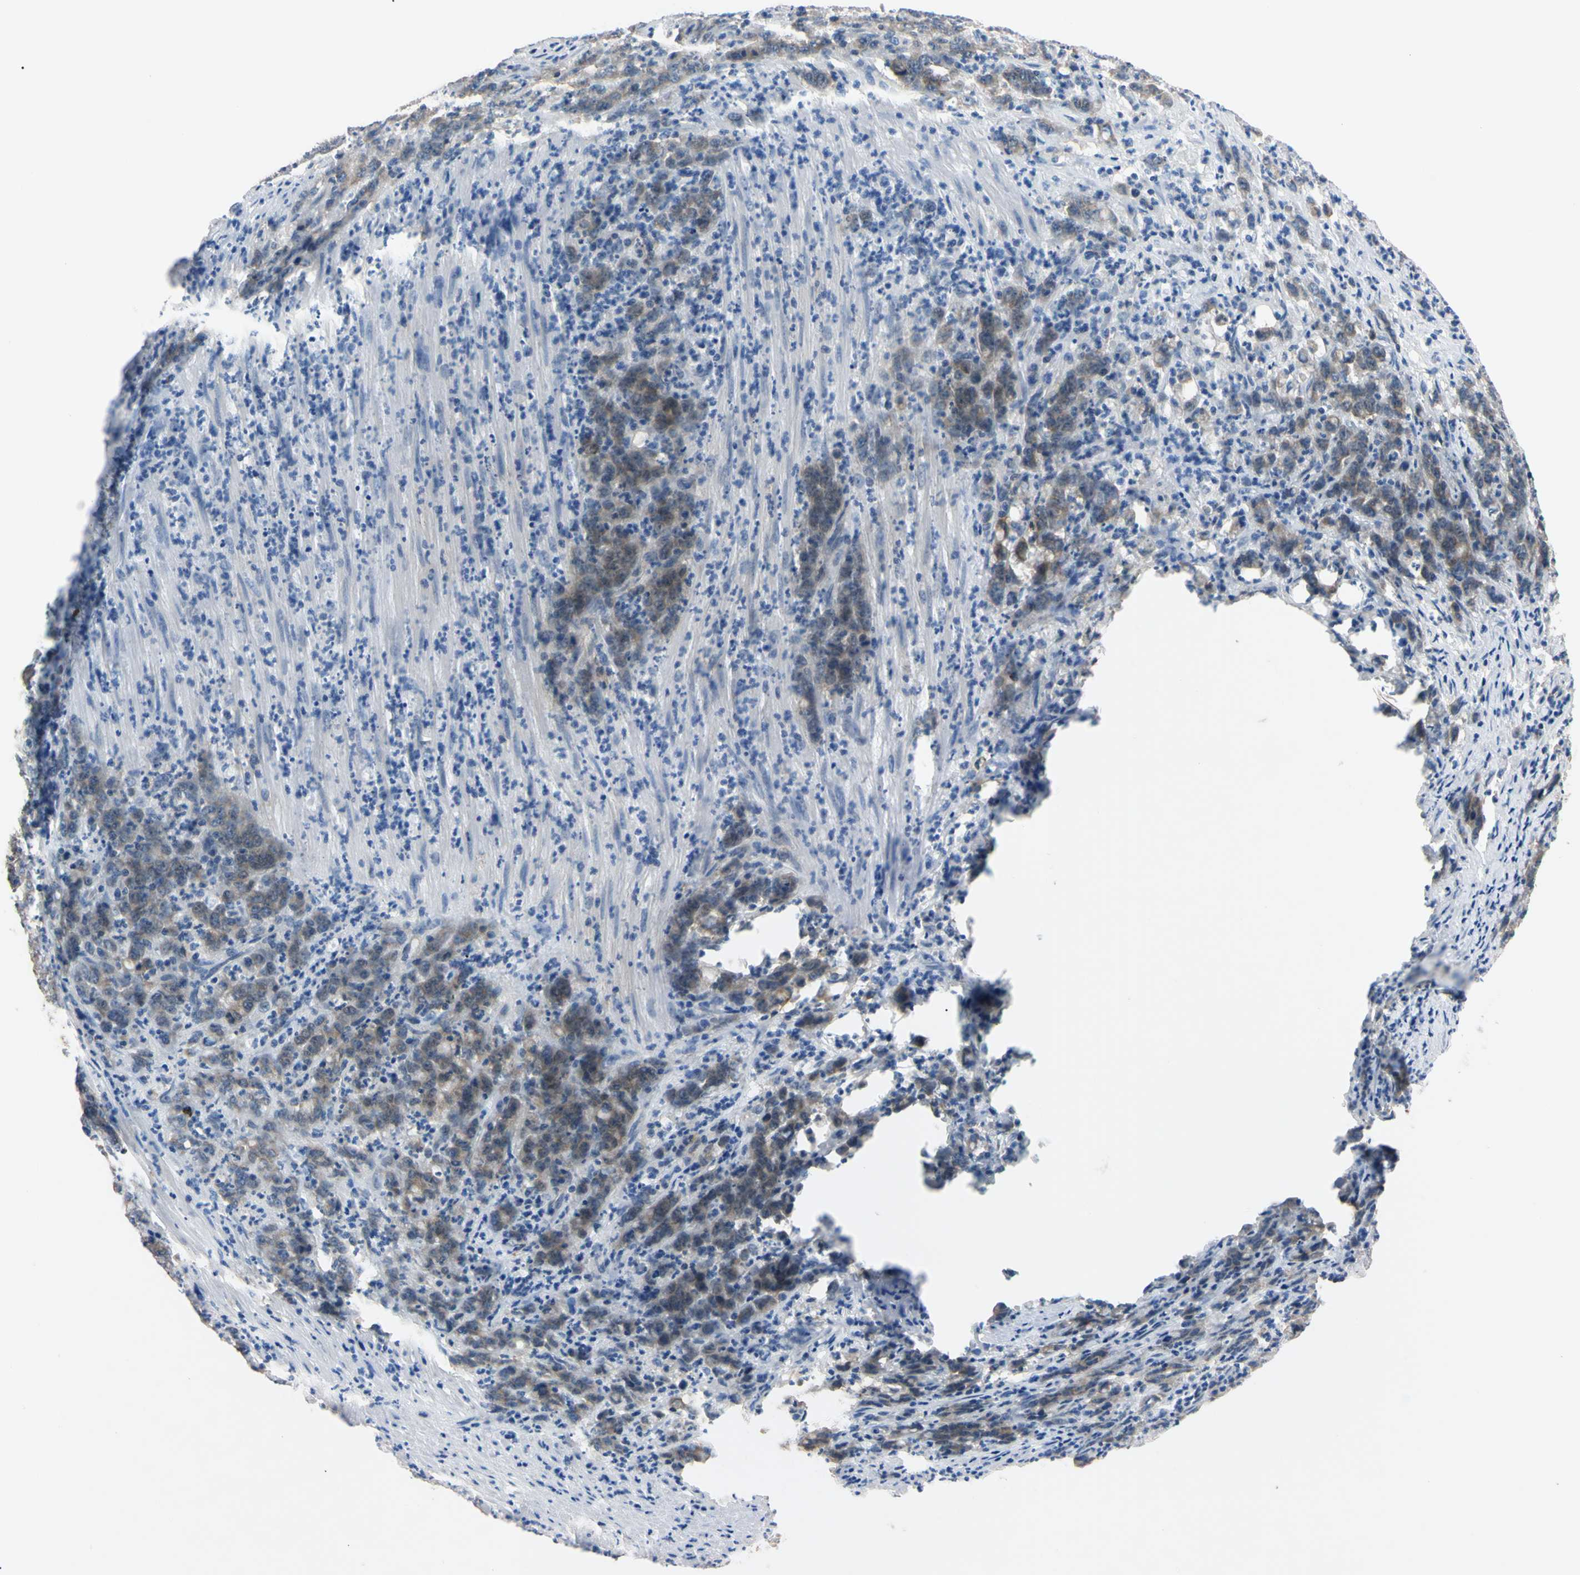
{"staining": {"intensity": "weak", "quantity": ">75%", "location": "cytoplasmic/membranous"}, "tissue": "stomach cancer", "cell_type": "Tumor cells", "image_type": "cancer", "snomed": [{"axis": "morphology", "description": "Adenocarcinoma, NOS"}, {"axis": "topography", "description": "Stomach, lower"}], "caption": "Protein analysis of adenocarcinoma (stomach) tissue shows weak cytoplasmic/membranous expression in about >75% of tumor cells.", "gene": "PNKD", "patient": {"sex": "female", "age": 71}}